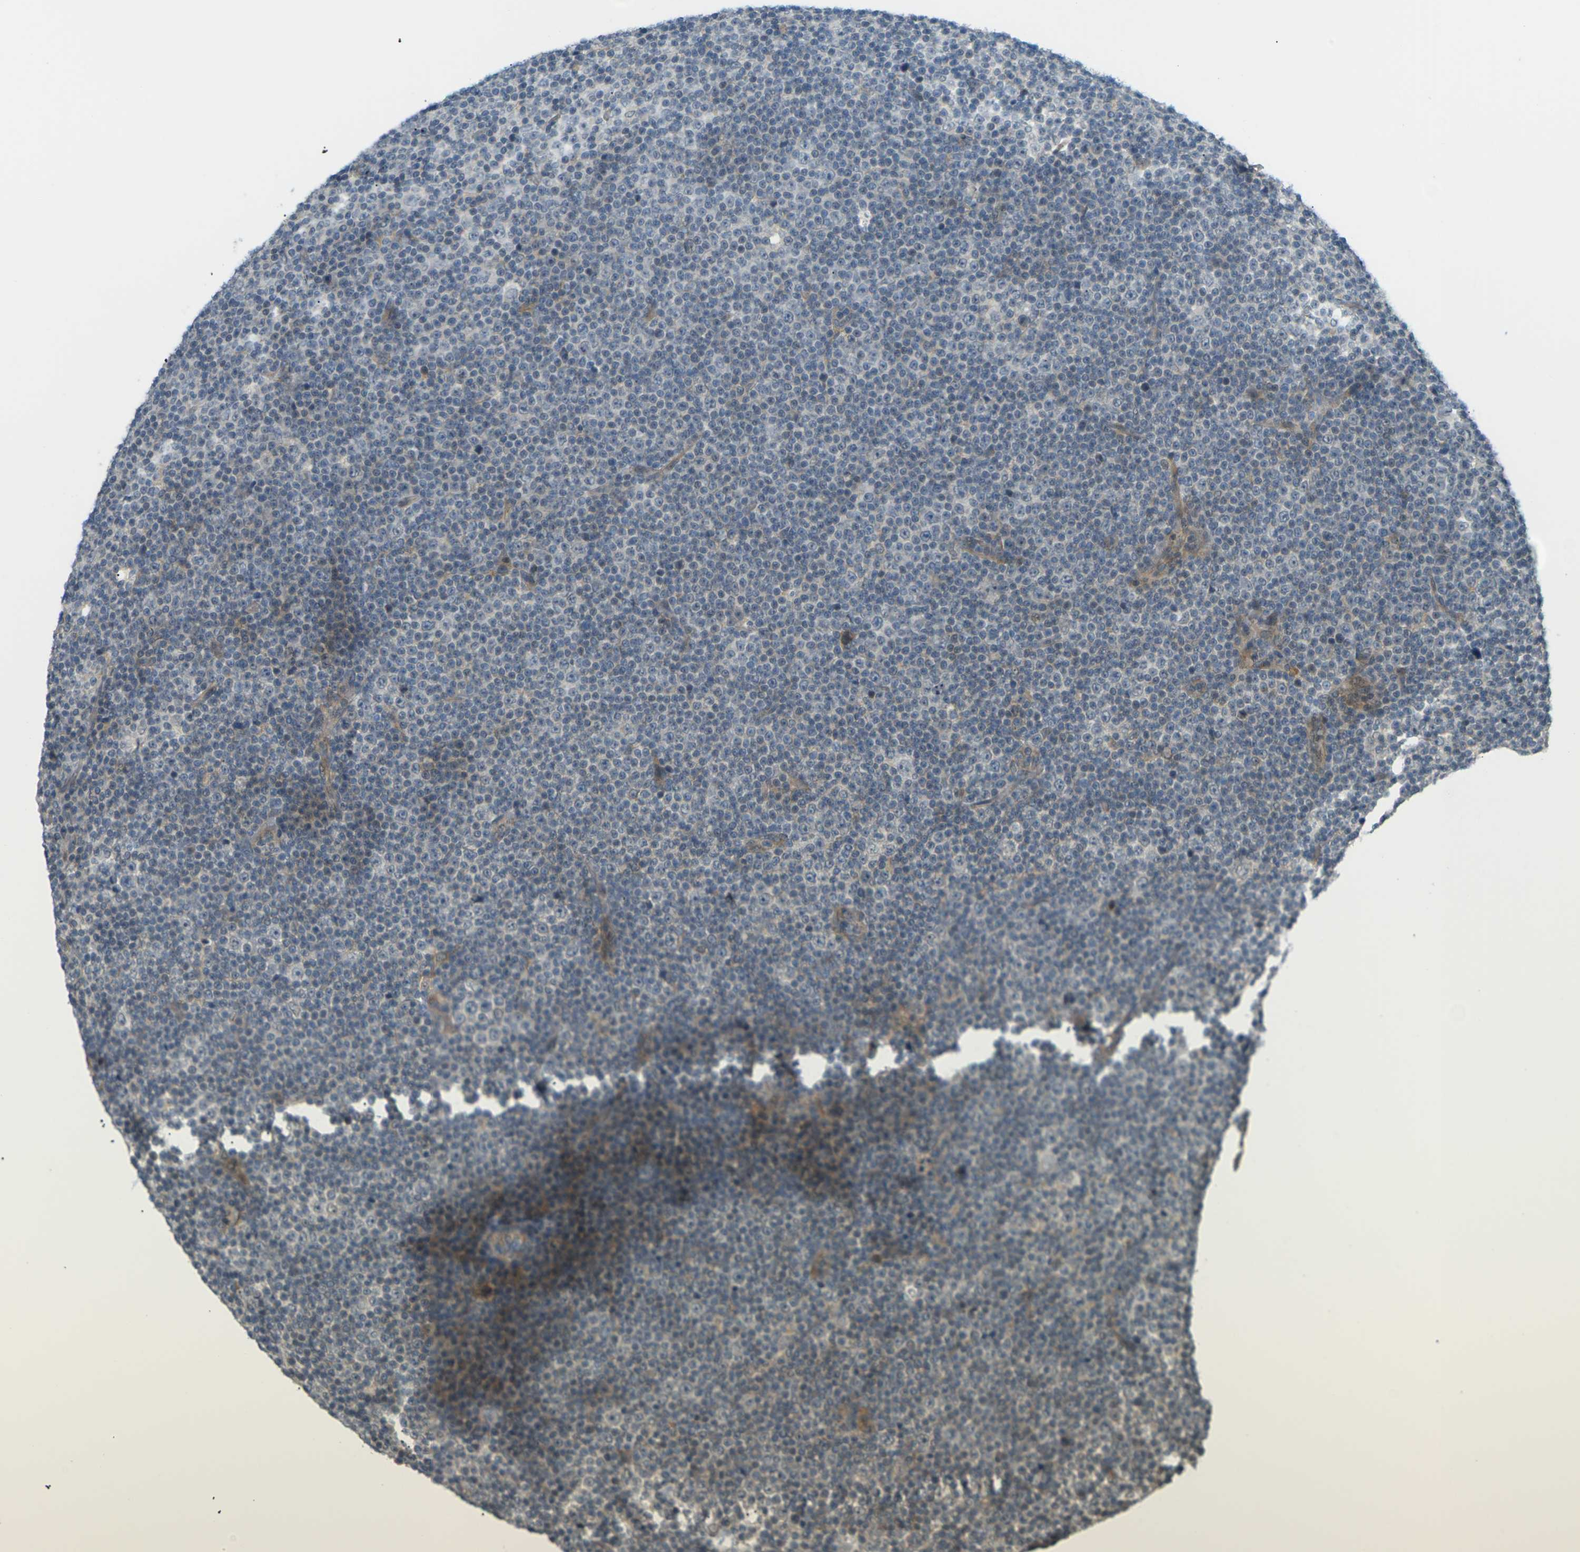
{"staining": {"intensity": "negative", "quantity": "none", "location": "none"}, "tissue": "lymphoma", "cell_type": "Tumor cells", "image_type": "cancer", "snomed": [{"axis": "morphology", "description": "Malignant lymphoma, non-Hodgkin's type, Low grade"}, {"axis": "topography", "description": "Lymph node"}], "caption": "Protein analysis of malignant lymphoma, non-Hodgkin's type (low-grade) displays no significant expression in tumor cells.", "gene": "SOCS6", "patient": {"sex": "female", "age": 67}}